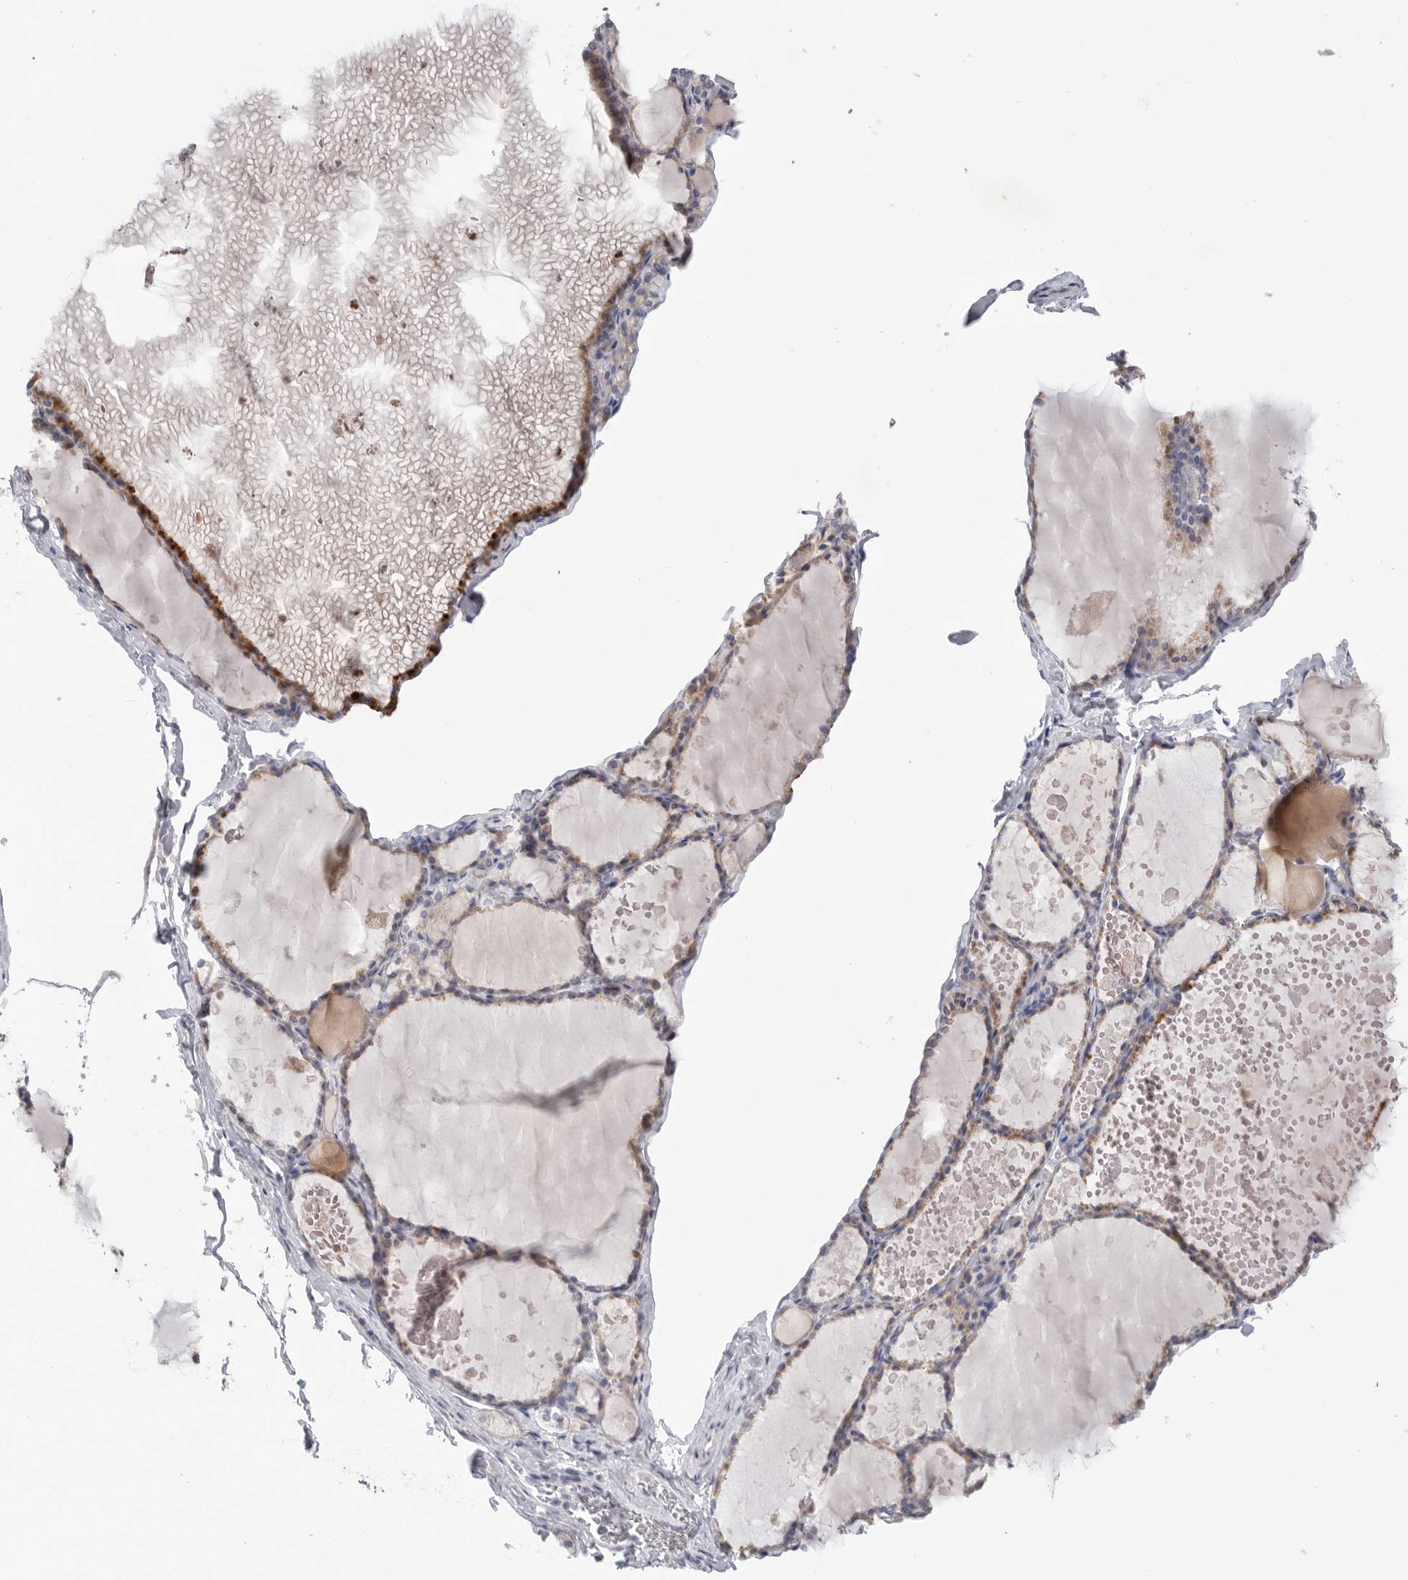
{"staining": {"intensity": "weak", "quantity": ">75%", "location": "cytoplasmic/membranous"}, "tissue": "thyroid gland", "cell_type": "Glandular cells", "image_type": "normal", "snomed": [{"axis": "morphology", "description": "Normal tissue, NOS"}, {"axis": "topography", "description": "Thyroid gland"}], "caption": "Glandular cells display low levels of weak cytoplasmic/membranous staining in about >75% of cells in normal human thyroid gland. (Brightfield microscopy of DAB IHC at high magnification).", "gene": "CAMK2B", "patient": {"sex": "male", "age": 56}}